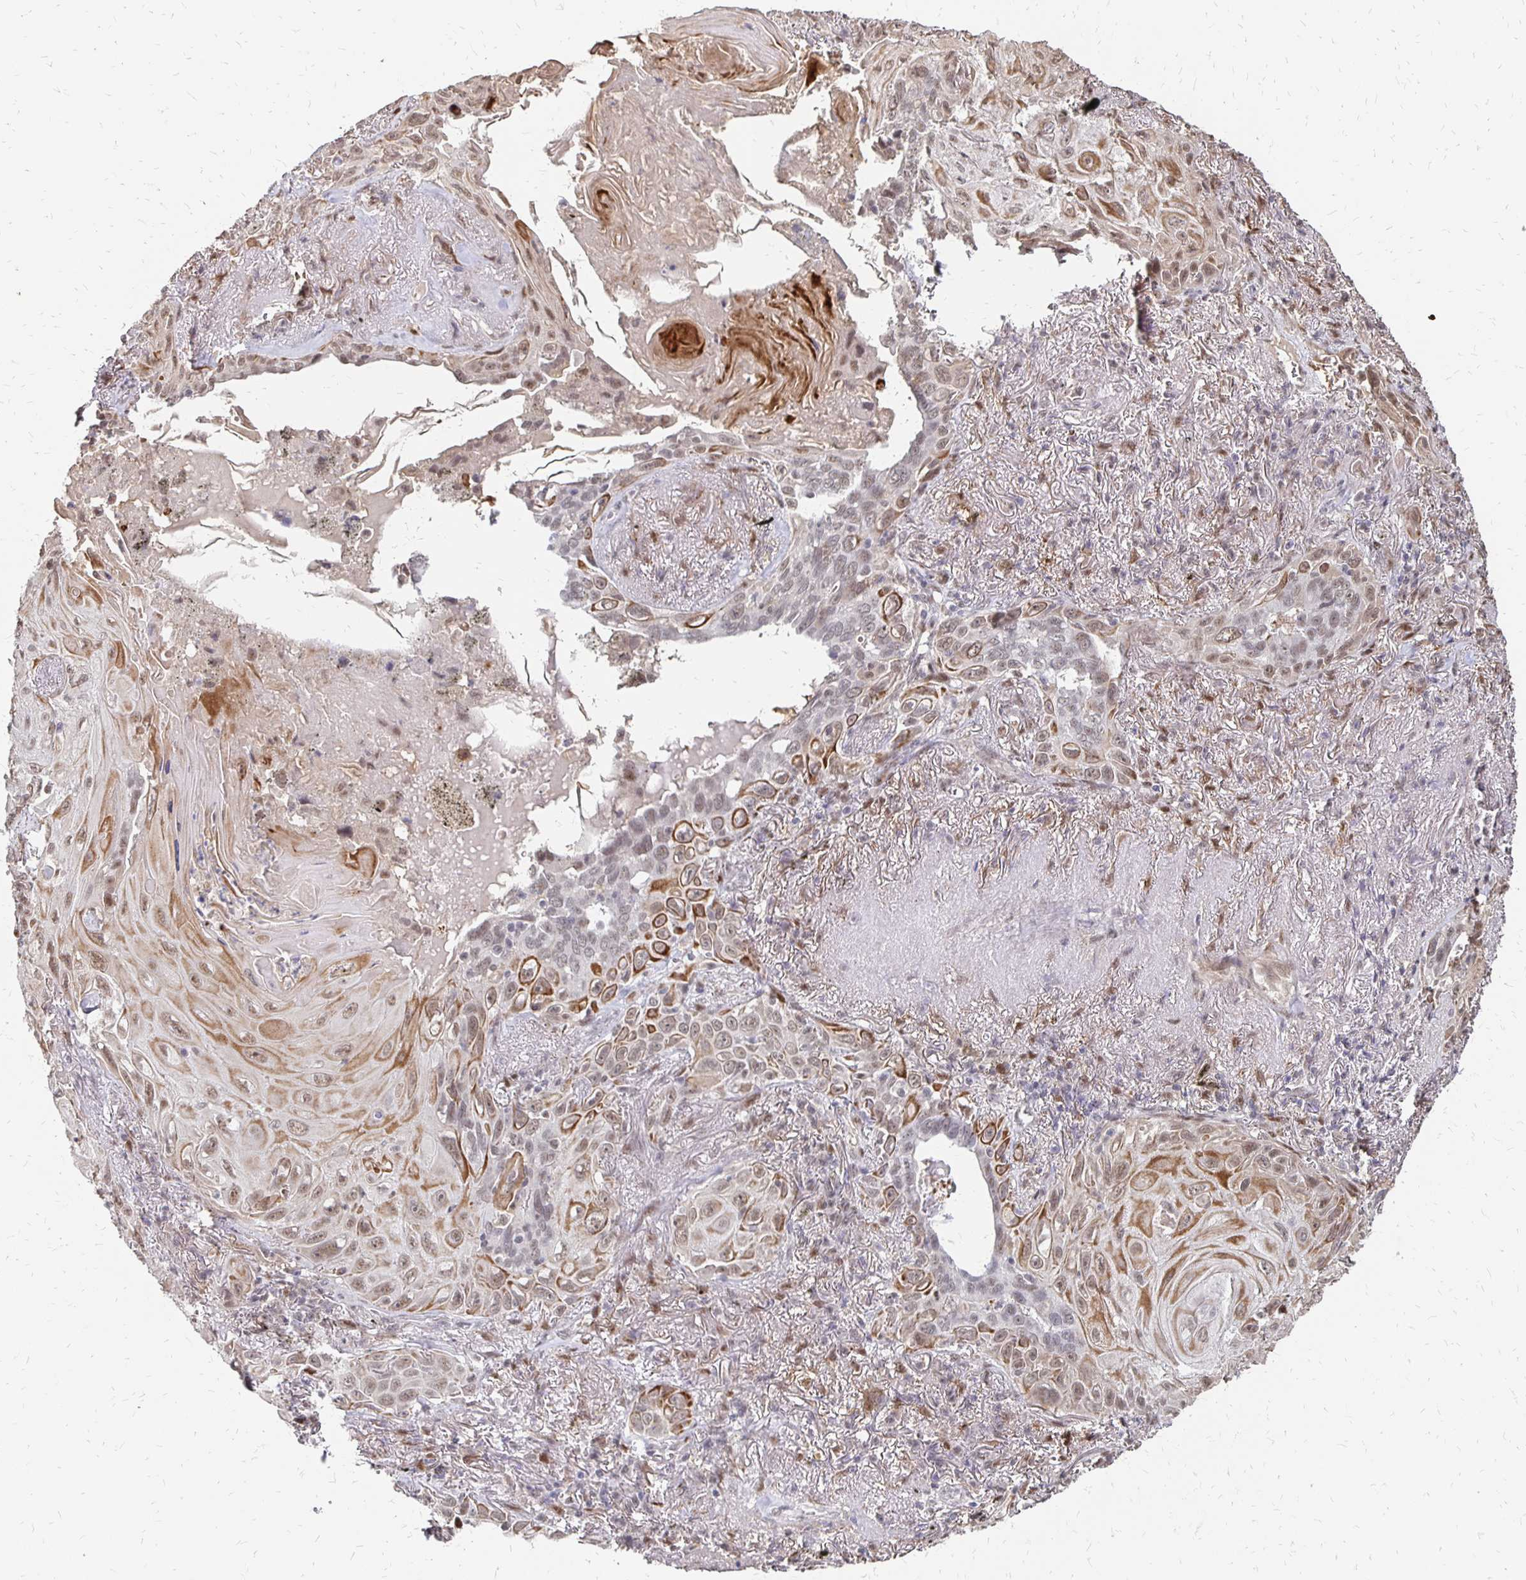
{"staining": {"intensity": "weak", "quantity": ">75%", "location": "cytoplasmic/membranous,nuclear"}, "tissue": "lung cancer", "cell_type": "Tumor cells", "image_type": "cancer", "snomed": [{"axis": "morphology", "description": "Squamous cell carcinoma, NOS"}, {"axis": "topography", "description": "Lung"}], "caption": "Immunohistochemical staining of squamous cell carcinoma (lung) reveals low levels of weak cytoplasmic/membranous and nuclear expression in about >75% of tumor cells.", "gene": "CLASRP", "patient": {"sex": "male", "age": 79}}